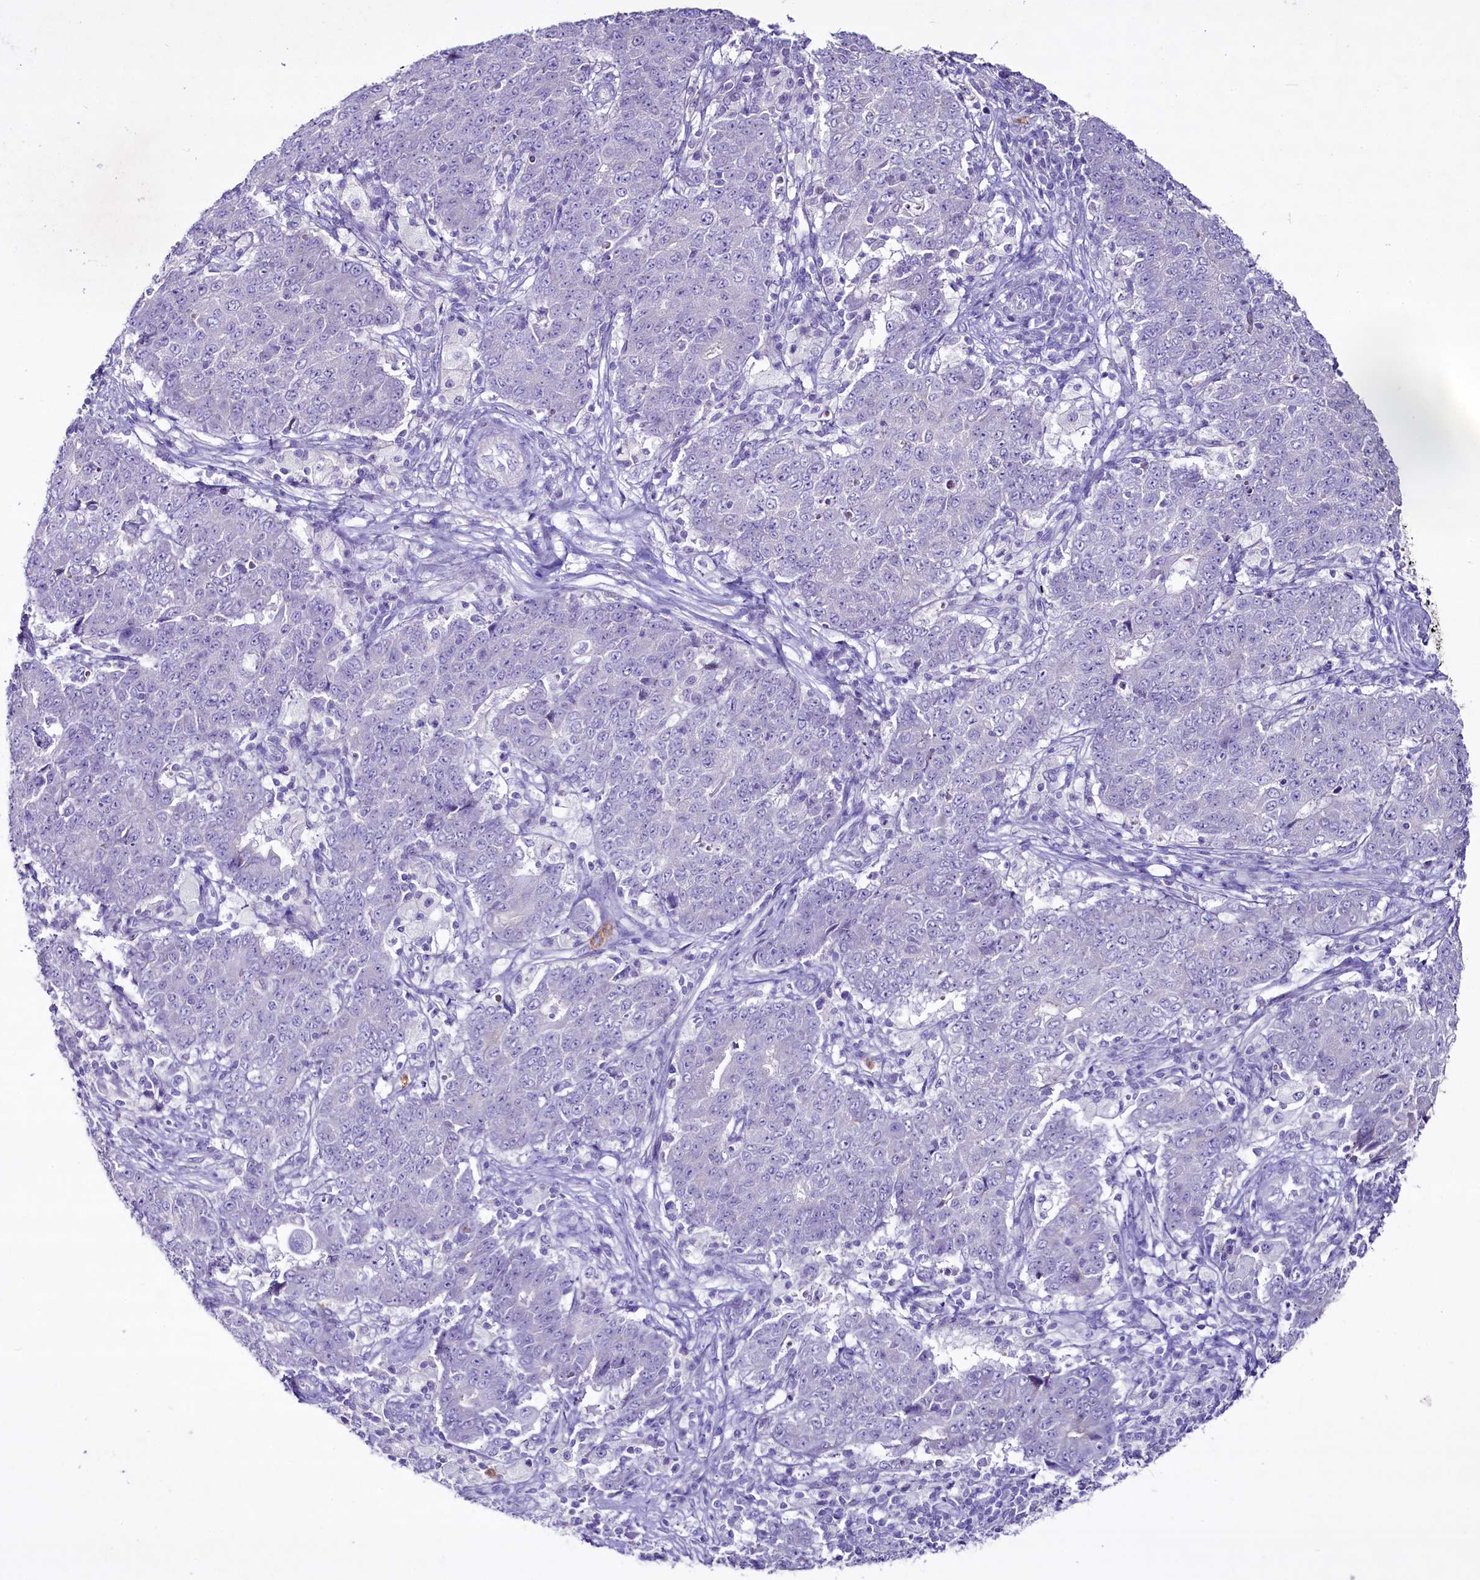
{"staining": {"intensity": "negative", "quantity": "none", "location": "none"}, "tissue": "ovarian cancer", "cell_type": "Tumor cells", "image_type": "cancer", "snomed": [{"axis": "morphology", "description": "Carcinoma, endometroid"}, {"axis": "topography", "description": "Ovary"}], "caption": "A photomicrograph of human endometroid carcinoma (ovarian) is negative for staining in tumor cells.", "gene": "FAM209B", "patient": {"sex": "female", "age": 42}}